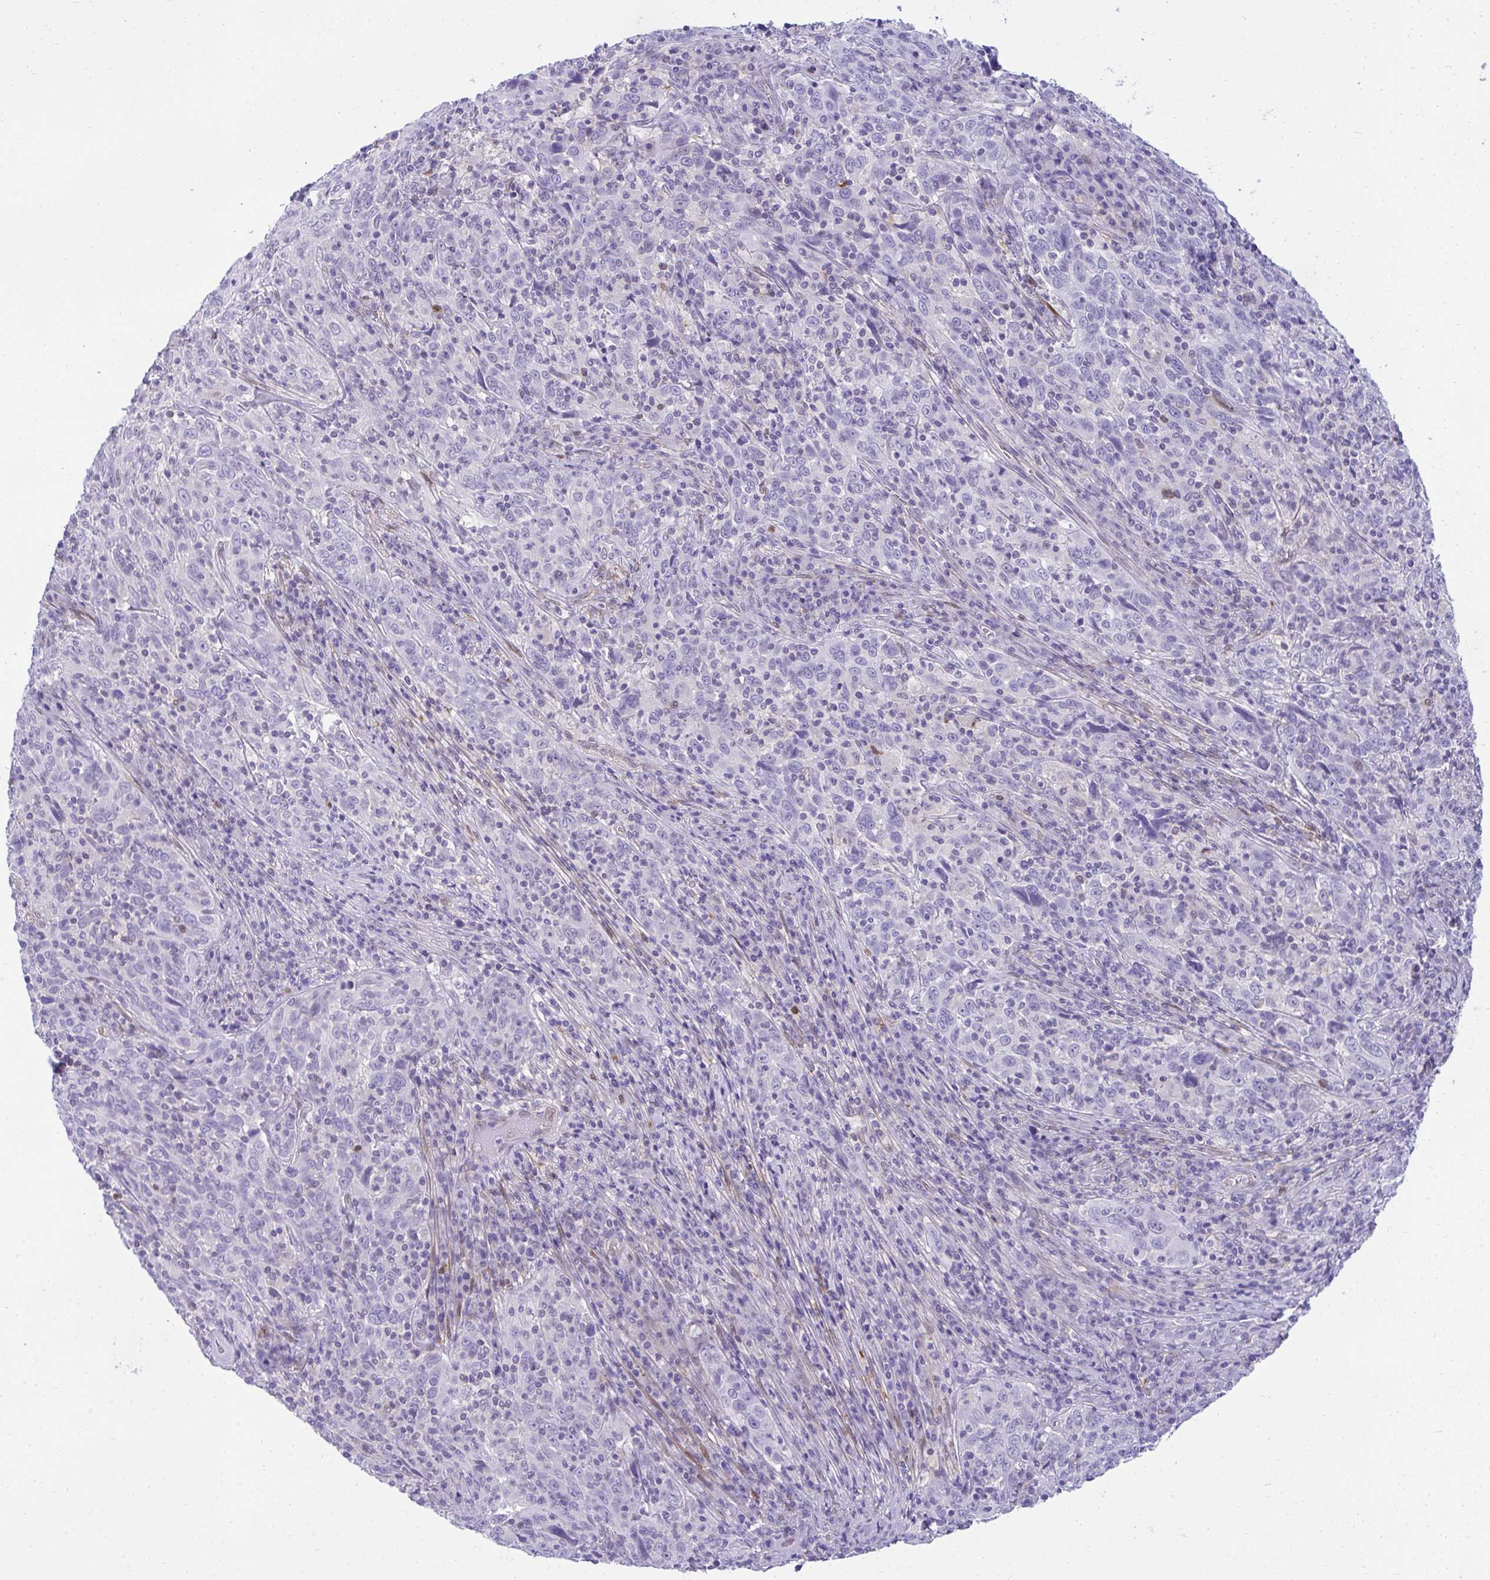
{"staining": {"intensity": "negative", "quantity": "none", "location": "none"}, "tissue": "cervical cancer", "cell_type": "Tumor cells", "image_type": "cancer", "snomed": [{"axis": "morphology", "description": "Squamous cell carcinoma, NOS"}, {"axis": "topography", "description": "Cervix"}], "caption": "The immunohistochemistry (IHC) photomicrograph has no significant positivity in tumor cells of cervical cancer (squamous cell carcinoma) tissue.", "gene": "PGM2L1", "patient": {"sex": "female", "age": 46}}